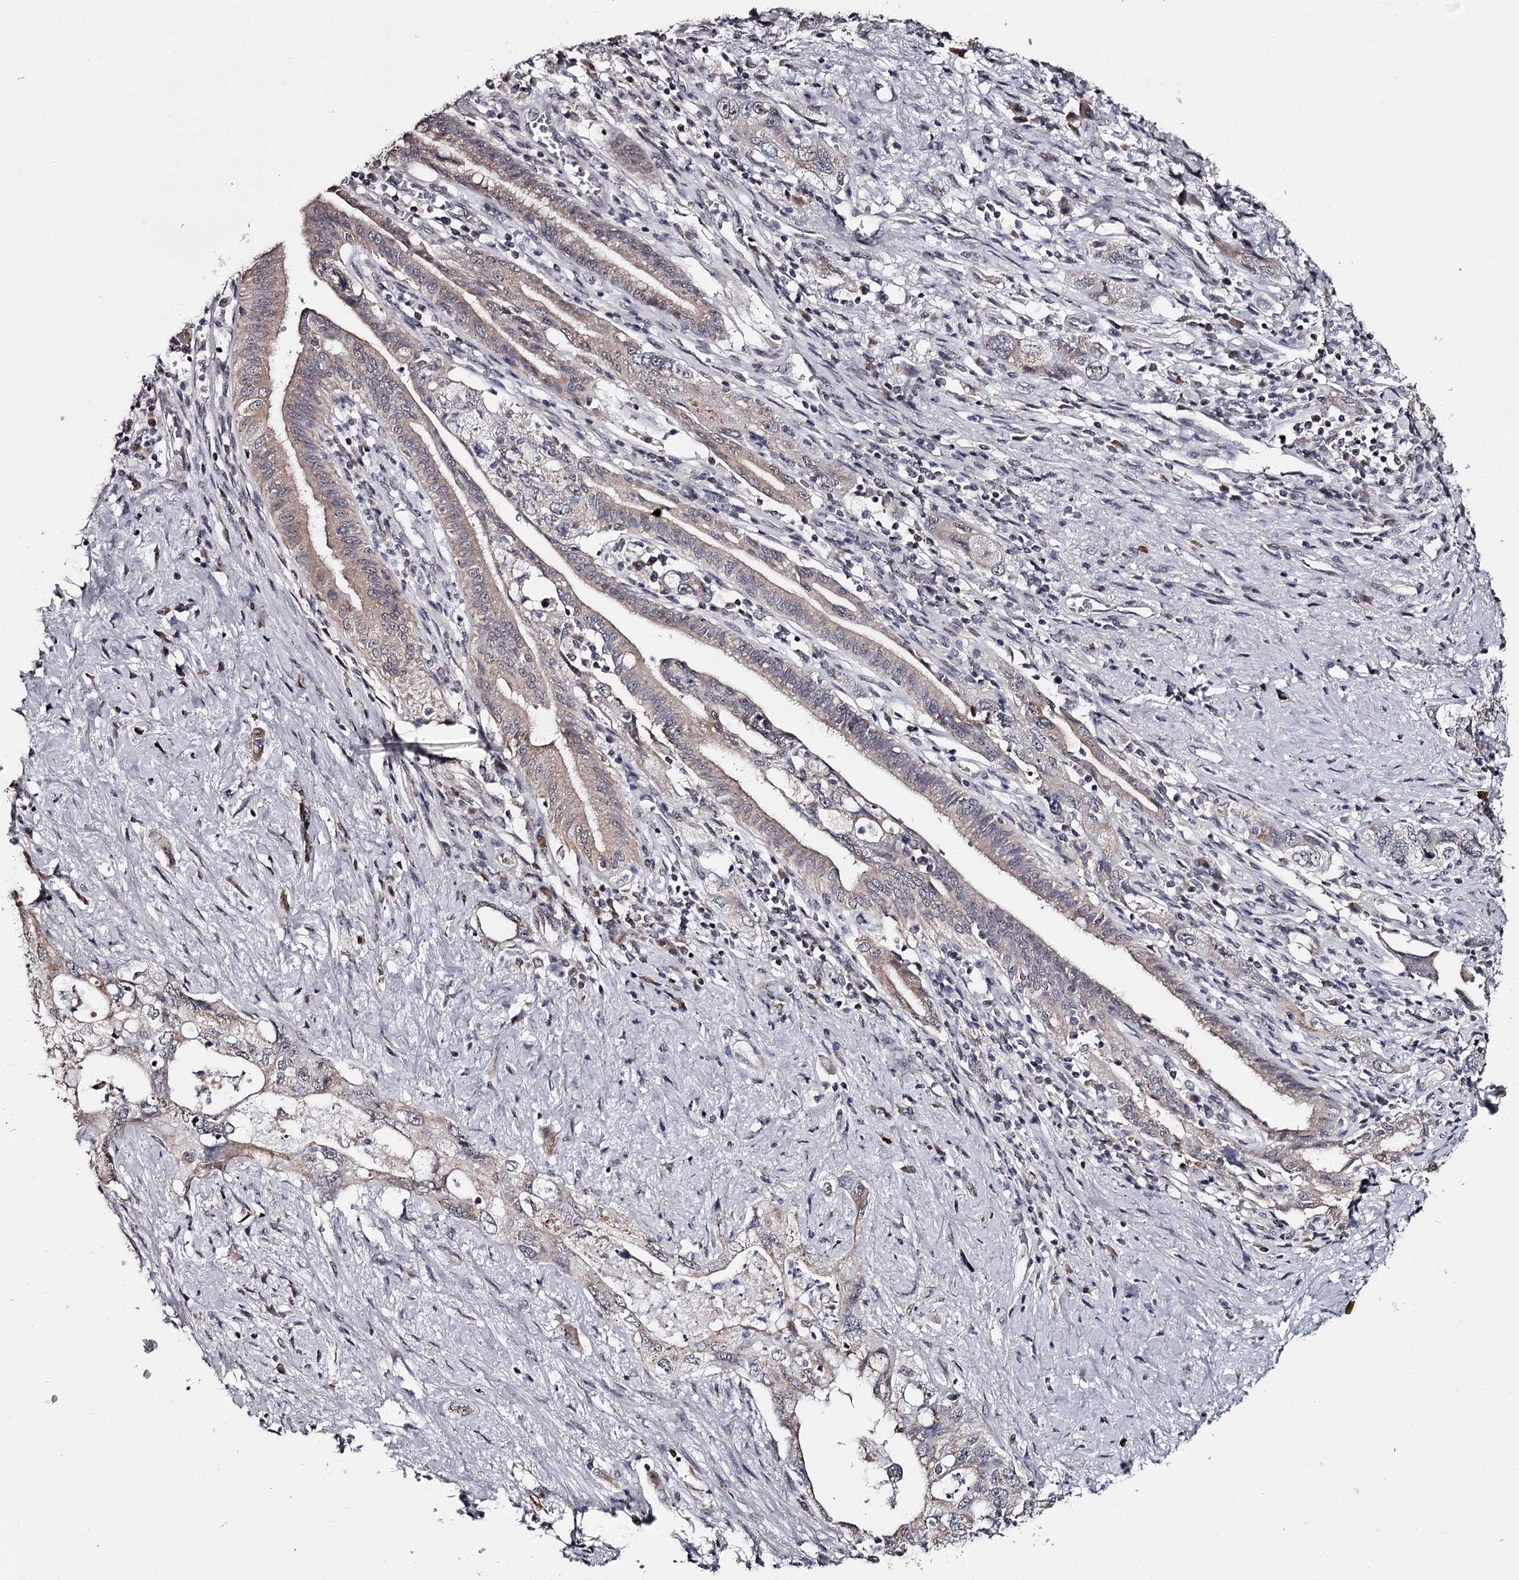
{"staining": {"intensity": "weak", "quantity": "25%-75%", "location": "cytoplasmic/membranous,nuclear"}, "tissue": "pancreatic cancer", "cell_type": "Tumor cells", "image_type": "cancer", "snomed": [{"axis": "morphology", "description": "Adenocarcinoma, NOS"}, {"axis": "topography", "description": "Pancreas"}], "caption": "An image of pancreatic adenocarcinoma stained for a protein exhibits weak cytoplasmic/membranous and nuclear brown staining in tumor cells. (DAB IHC, brown staining for protein, blue staining for nuclei).", "gene": "GTSF1", "patient": {"sex": "female", "age": 73}}